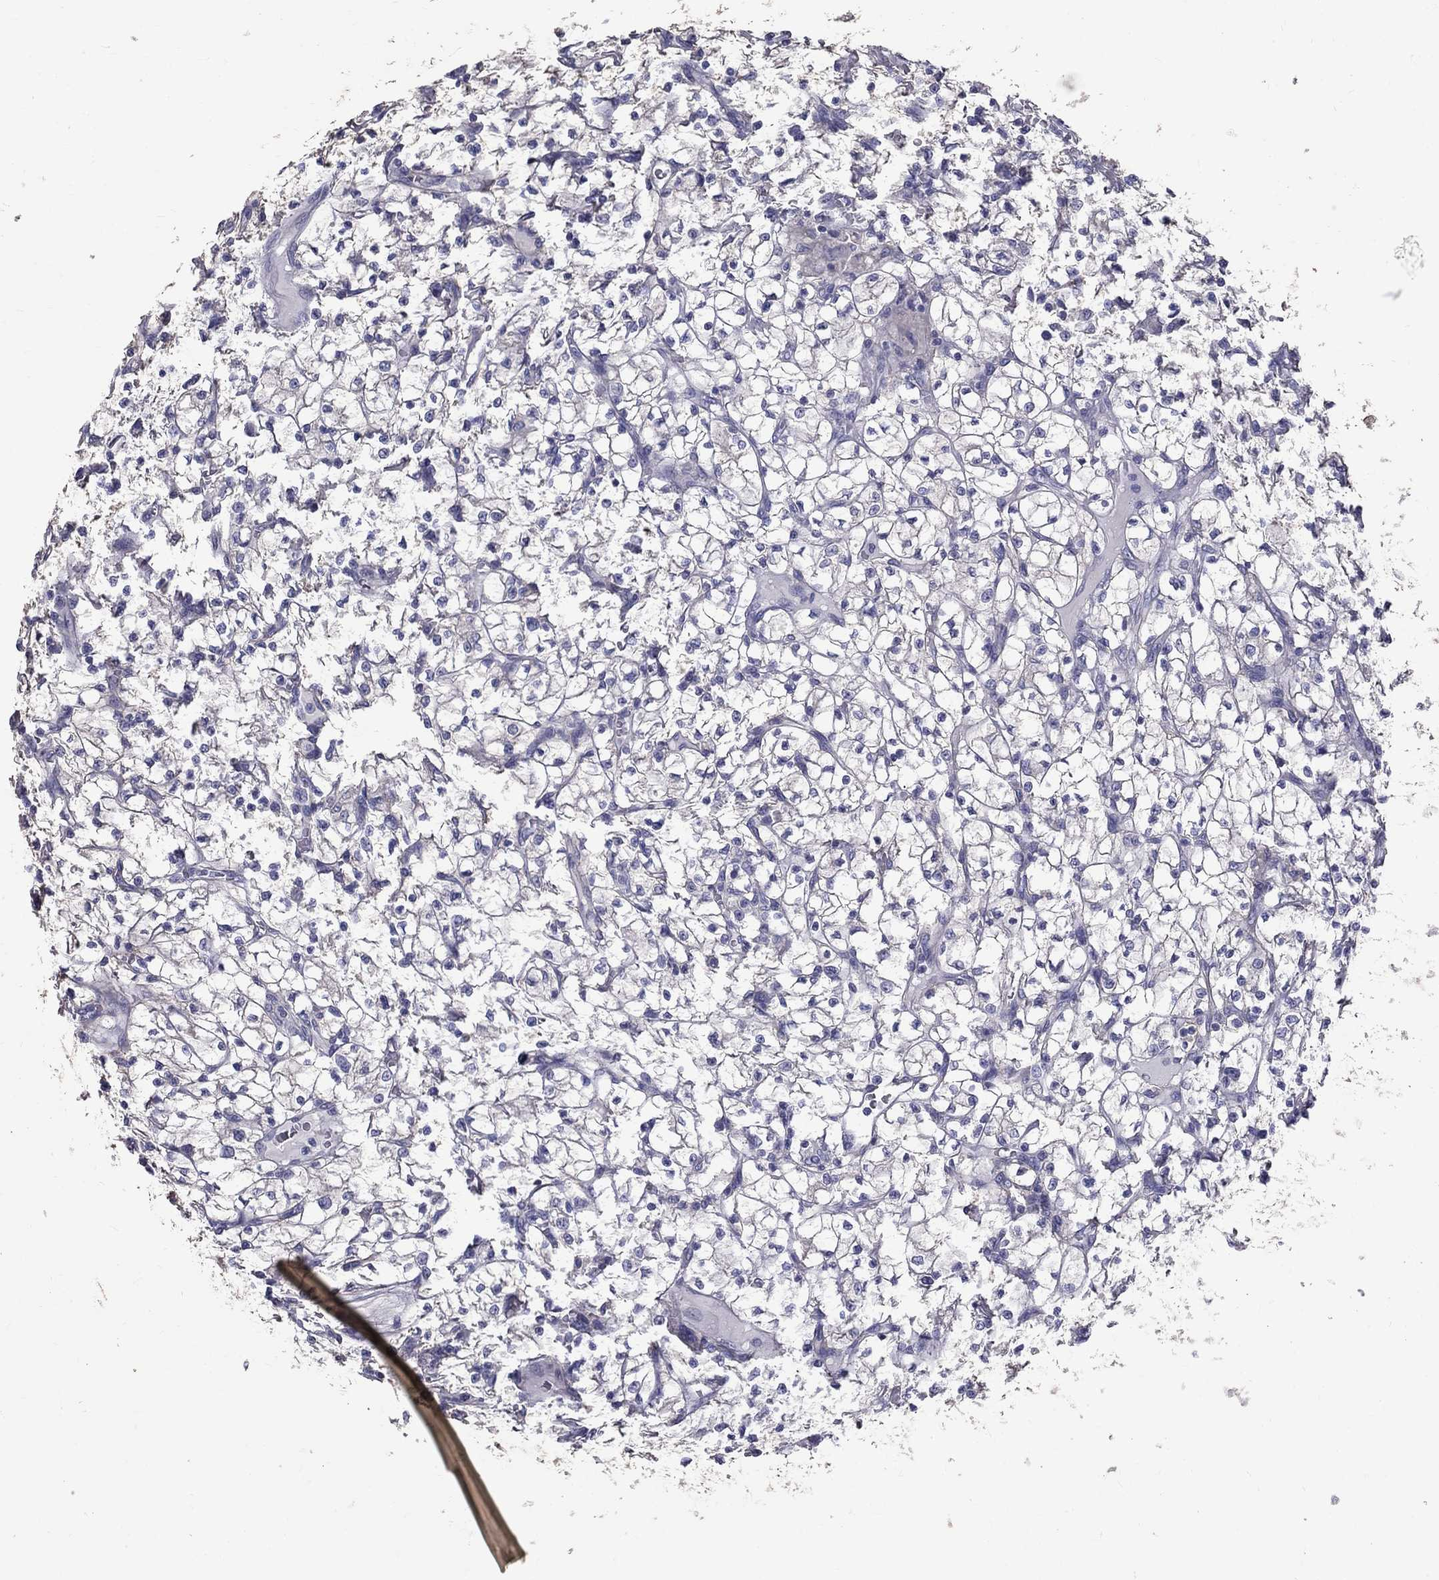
{"staining": {"intensity": "negative", "quantity": "none", "location": "none"}, "tissue": "renal cancer", "cell_type": "Tumor cells", "image_type": "cancer", "snomed": [{"axis": "morphology", "description": "Adenocarcinoma, NOS"}, {"axis": "topography", "description": "Kidney"}], "caption": "Image shows no significant protein positivity in tumor cells of renal cancer (adenocarcinoma). Brightfield microscopy of IHC stained with DAB (3,3'-diaminobenzidine) (brown) and hematoxylin (blue), captured at high magnification.", "gene": "ANXA10", "patient": {"sex": "female", "age": 64}}